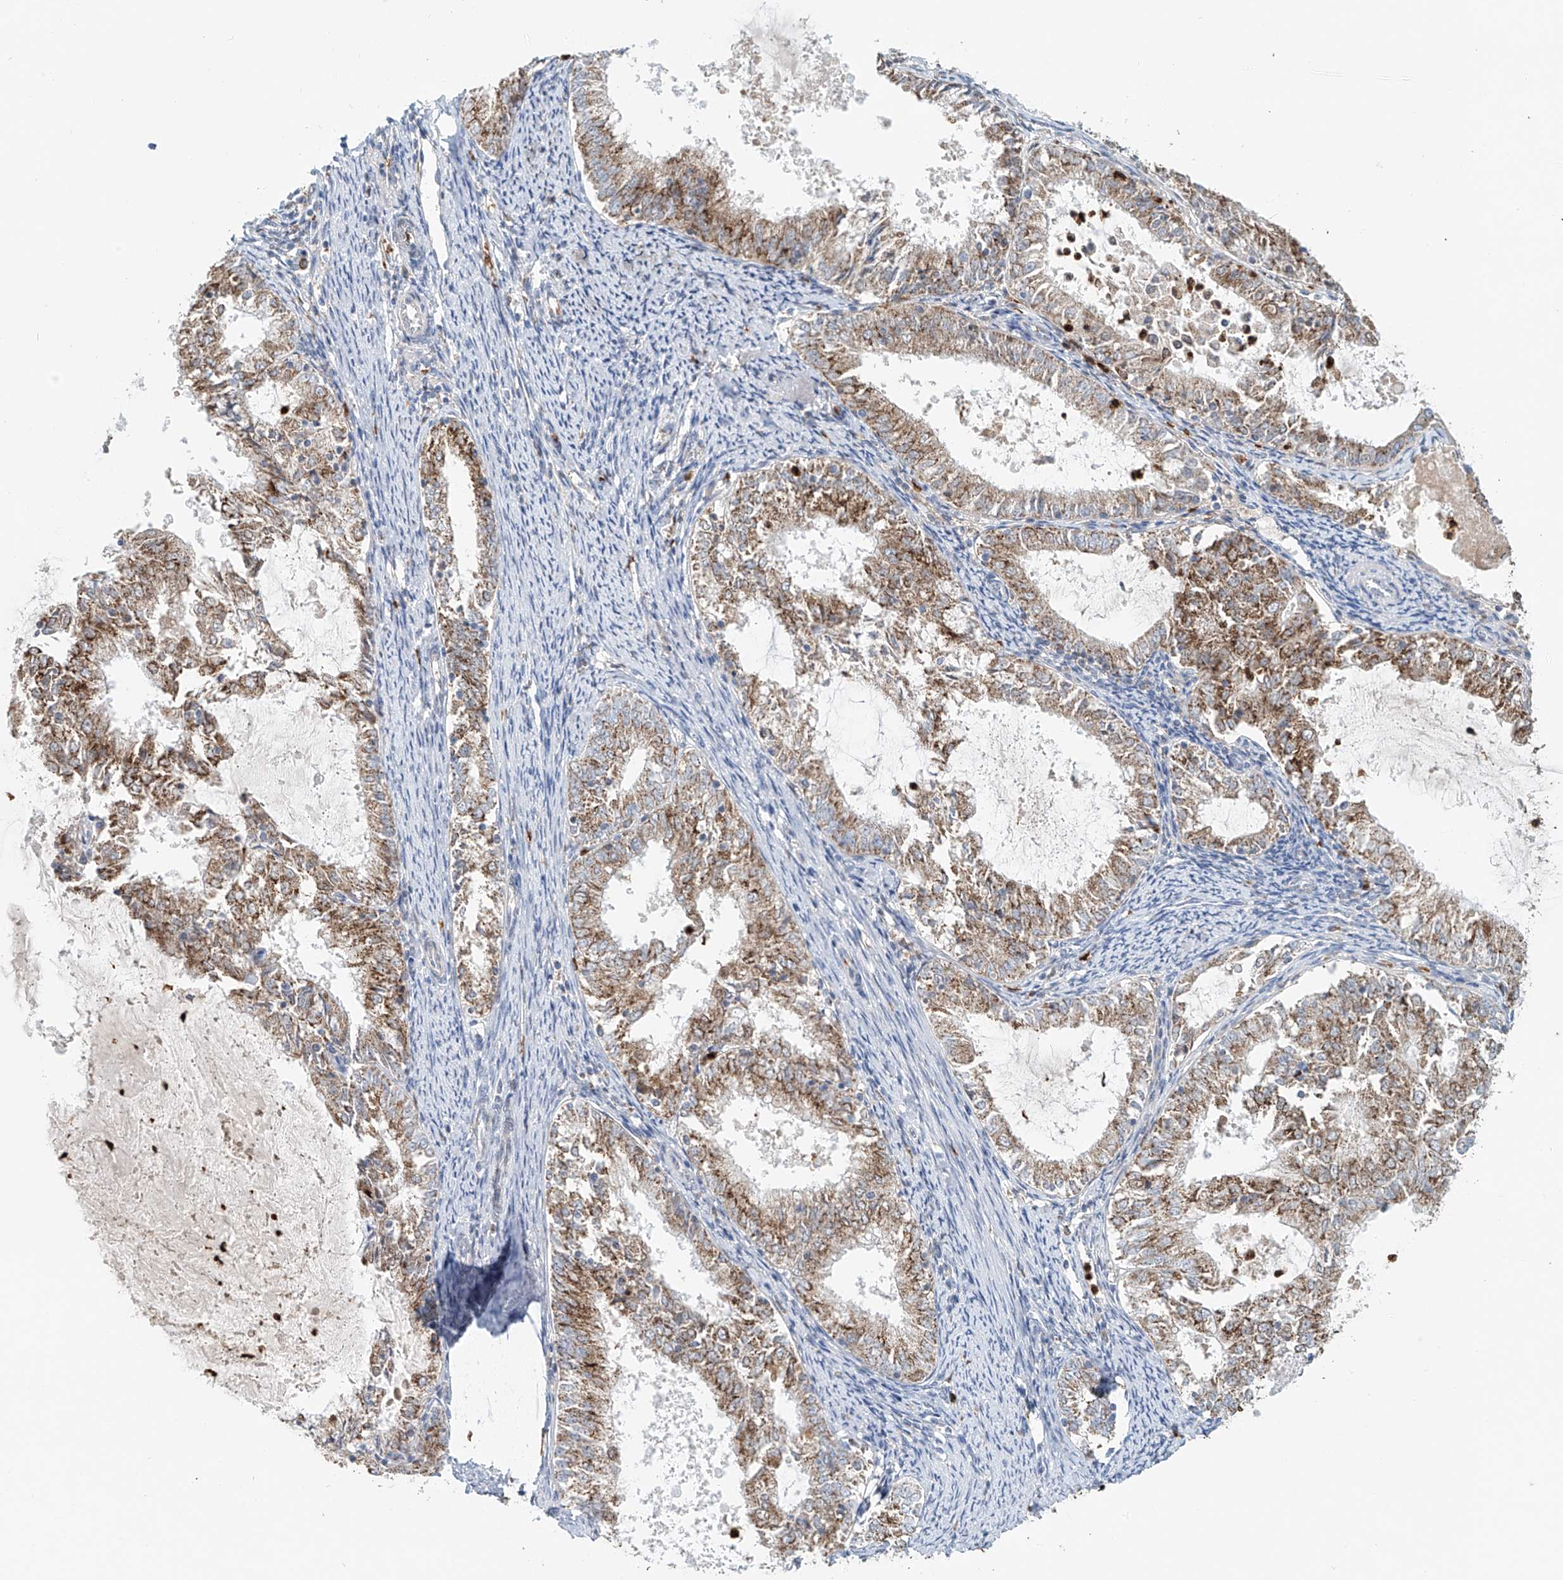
{"staining": {"intensity": "moderate", "quantity": ">75%", "location": "cytoplasmic/membranous"}, "tissue": "endometrial cancer", "cell_type": "Tumor cells", "image_type": "cancer", "snomed": [{"axis": "morphology", "description": "Adenocarcinoma, NOS"}, {"axis": "topography", "description": "Endometrium"}], "caption": "DAB (3,3'-diaminobenzidine) immunohistochemical staining of human adenocarcinoma (endometrial) demonstrates moderate cytoplasmic/membranous protein expression in about >75% of tumor cells.", "gene": "PTPRA", "patient": {"sex": "female", "age": 57}}